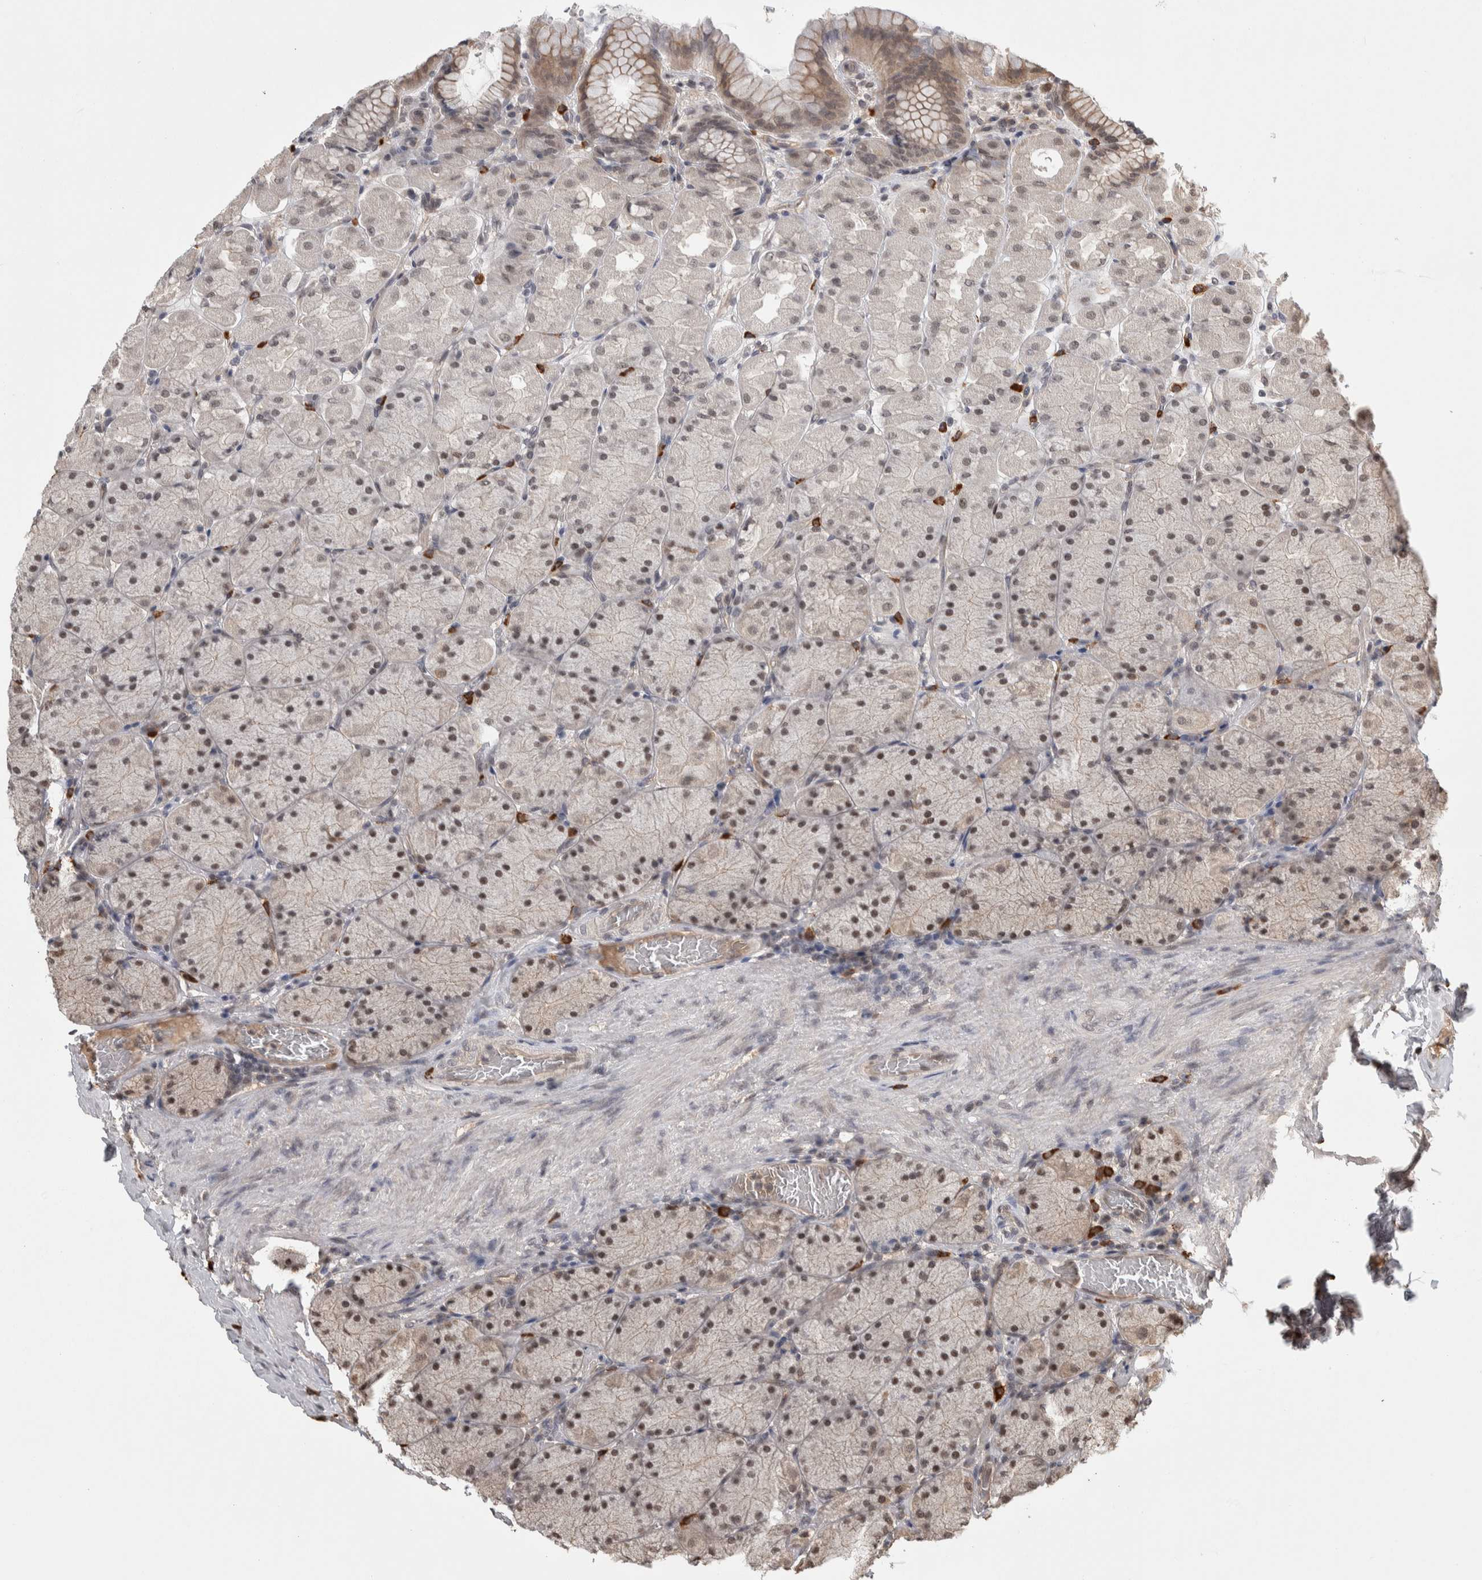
{"staining": {"intensity": "moderate", "quantity": ">75%", "location": "cytoplasmic/membranous,nuclear"}, "tissue": "stomach", "cell_type": "Glandular cells", "image_type": "normal", "snomed": [{"axis": "morphology", "description": "Normal tissue, NOS"}, {"axis": "topography", "description": "Stomach, upper"}], "caption": "Glandular cells reveal medium levels of moderate cytoplasmic/membranous,nuclear staining in approximately >75% of cells in benign stomach. Immunohistochemistry (ihc) stains the protein of interest in brown and the nuclei are stained blue.", "gene": "ZNF592", "patient": {"sex": "female", "age": 56}}